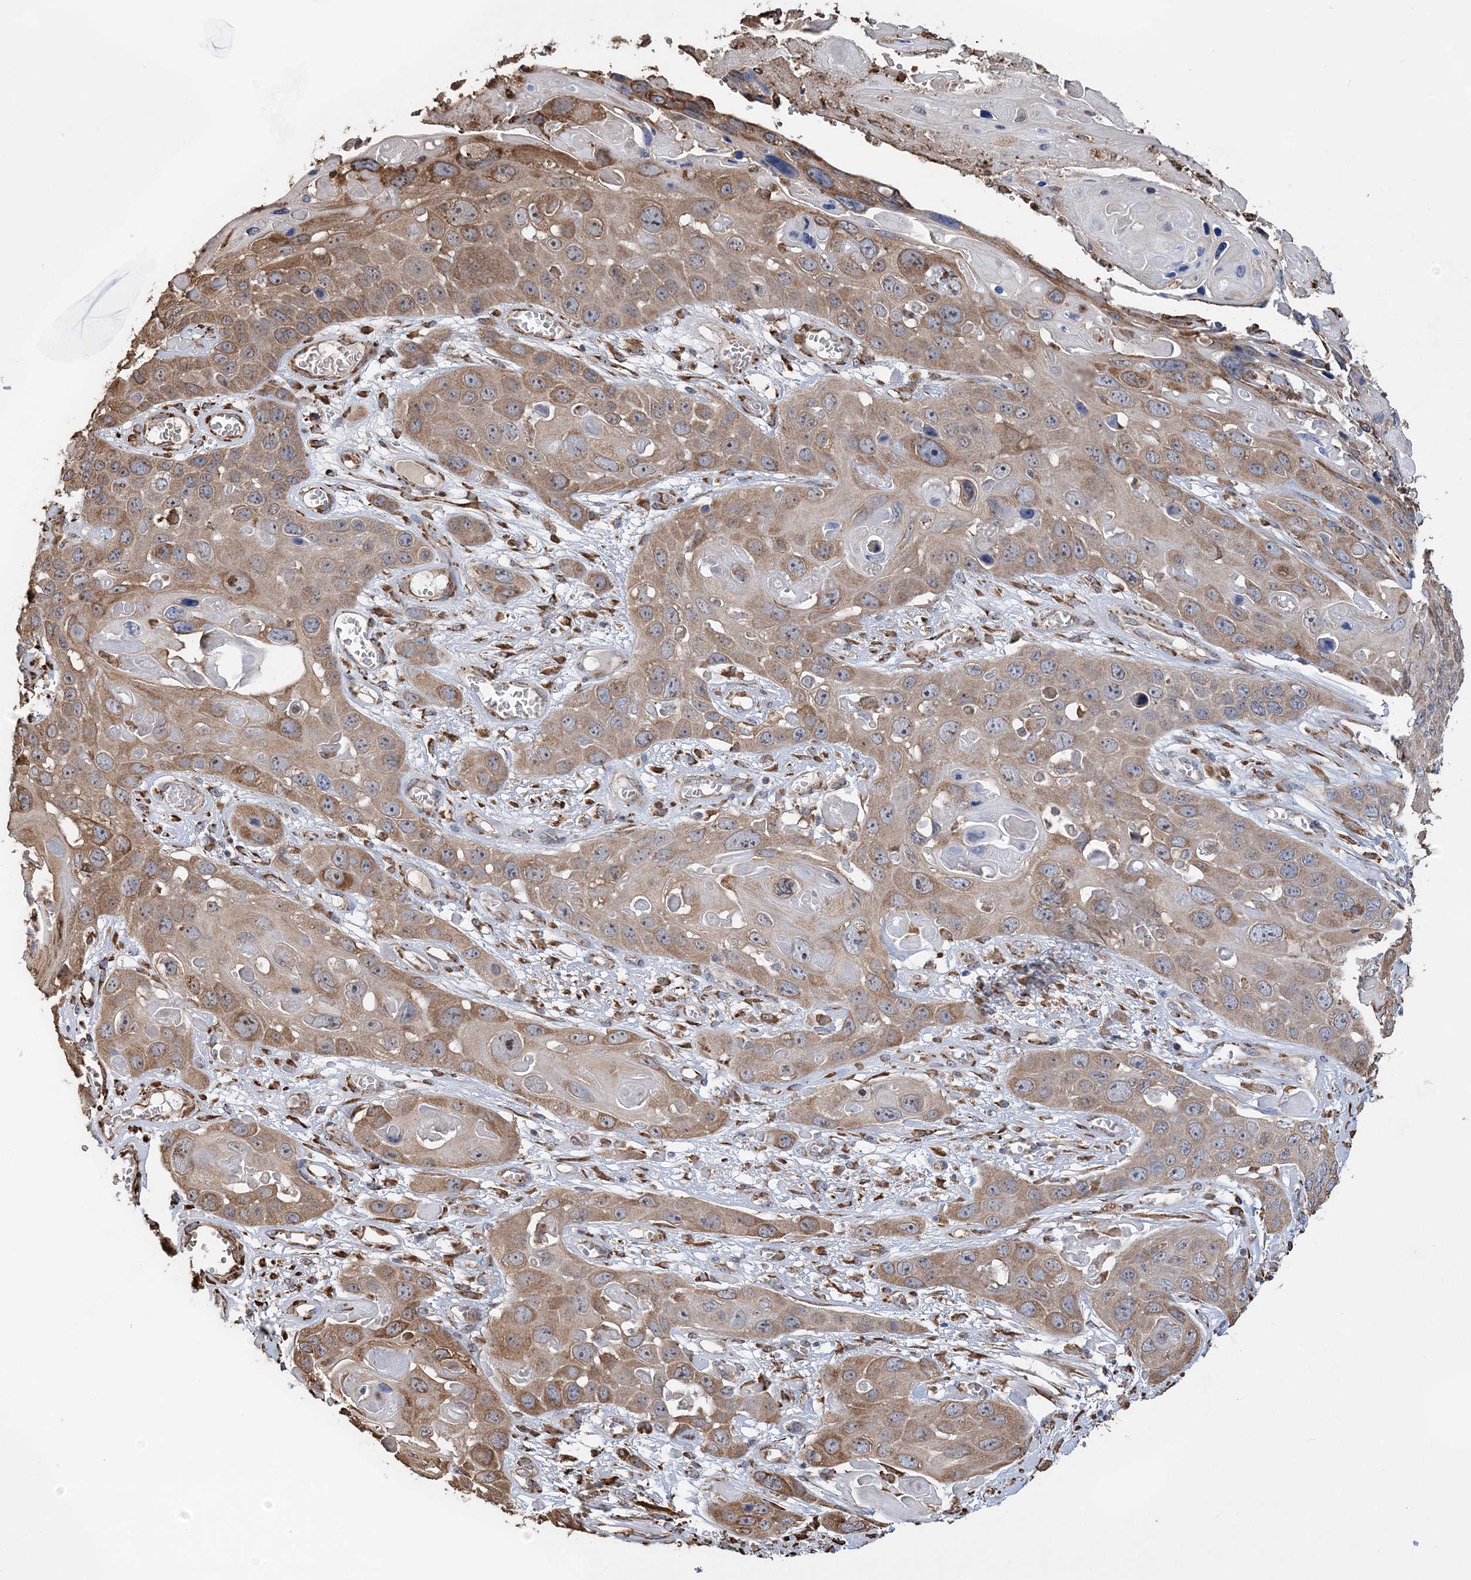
{"staining": {"intensity": "moderate", "quantity": ">75%", "location": "cytoplasmic/membranous"}, "tissue": "skin cancer", "cell_type": "Tumor cells", "image_type": "cancer", "snomed": [{"axis": "morphology", "description": "Squamous cell carcinoma, NOS"}, {"axis": "topography", "description": "Skin"}], "caption": "The immunohistochemical stain shows moderate cytoplasmic/membranous positivity in tumor cells of skin cancer tissue.", "gene": "WDR12", "patient": {"sex": "male", "age": 55}}